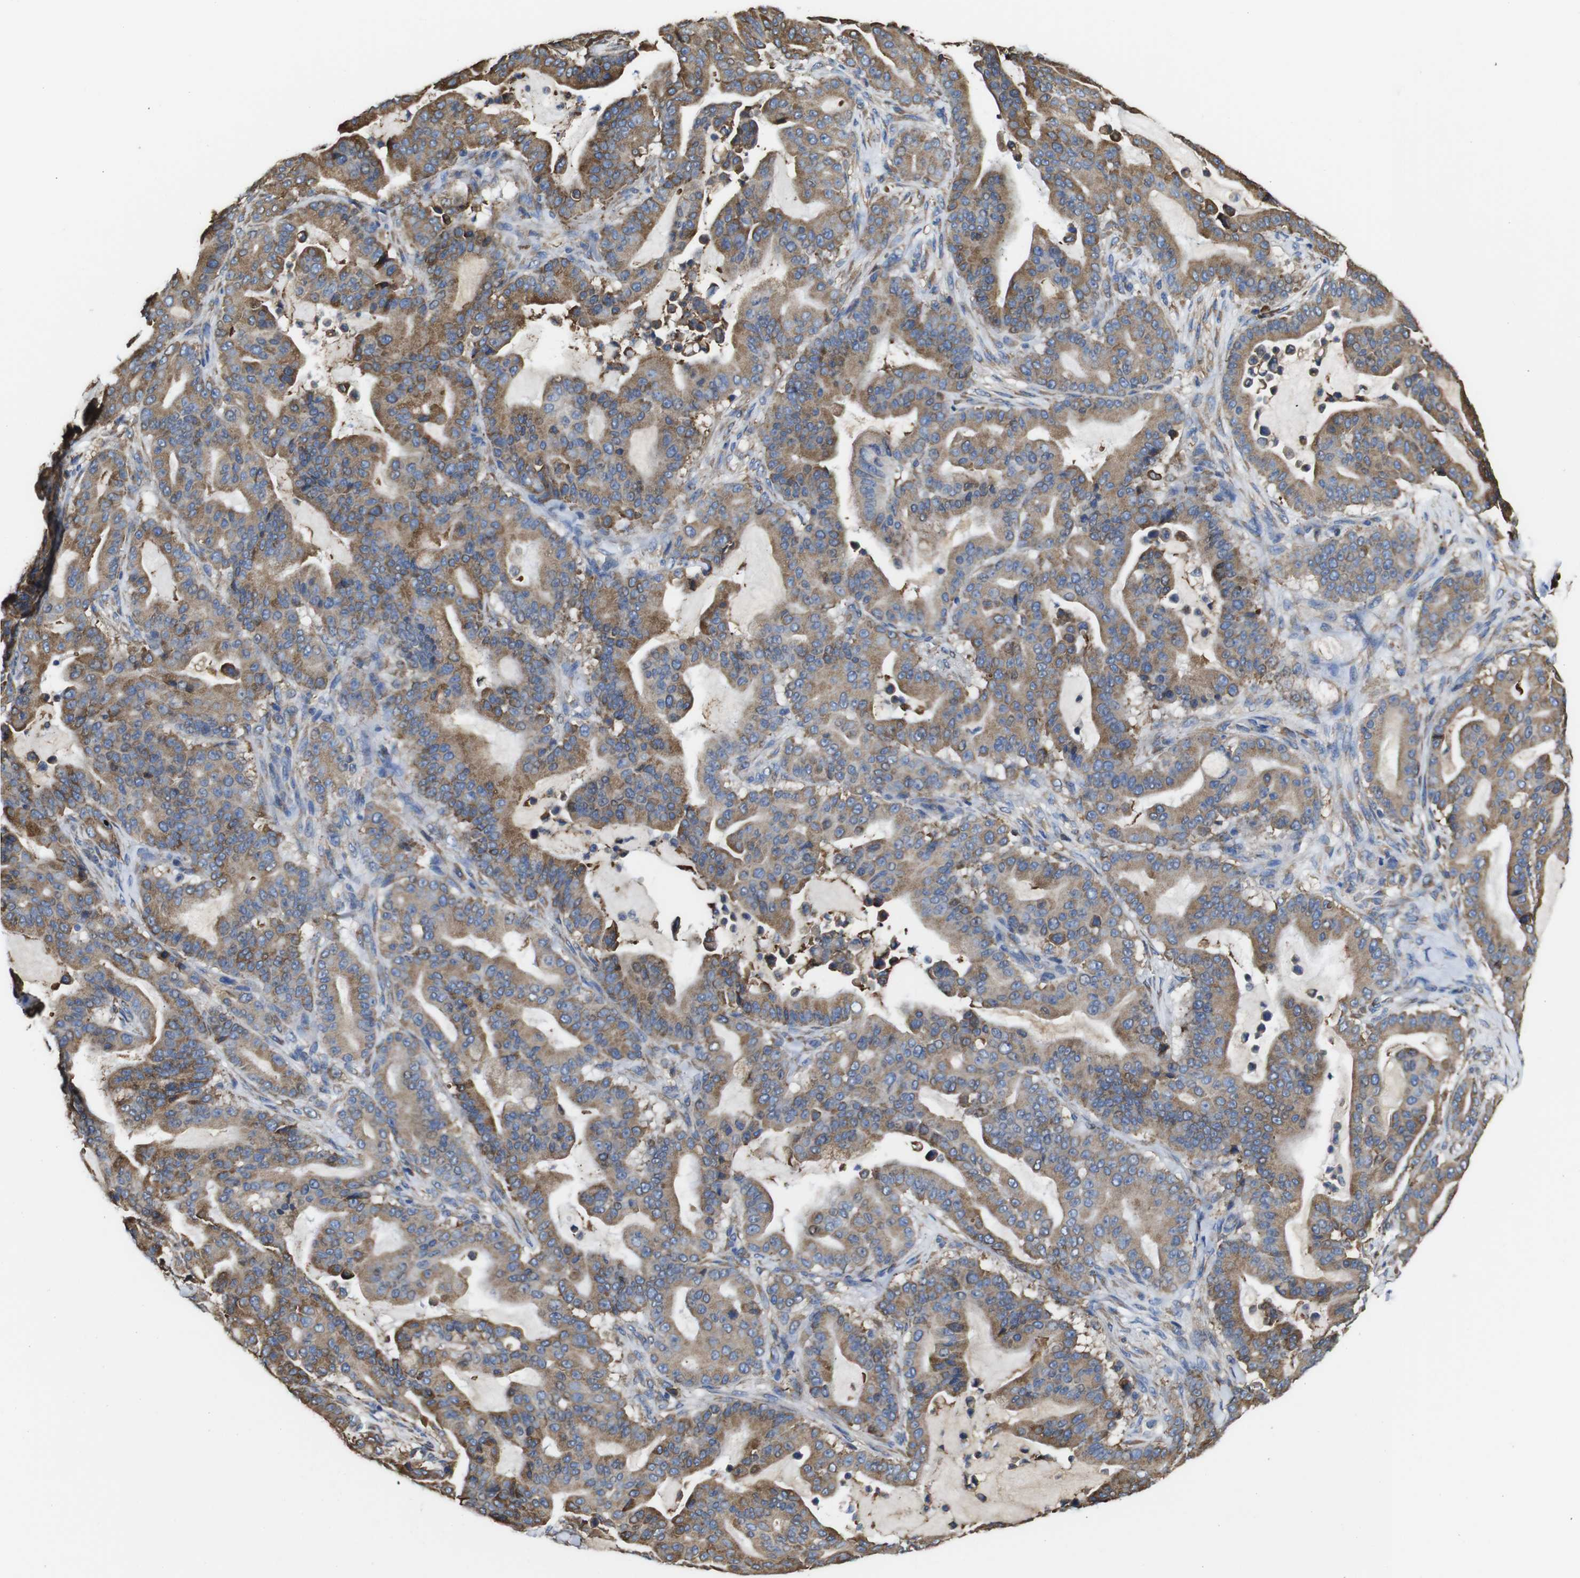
{"staining": {"intensity": "moderate", "quantity": ">75%", "location": "cytoplasmic/membranous"}, "tissue": "pancreatic cancer", "cell_type": "Tumor cells", "image_type": "cancer", "snomed": [{"axis": "morphology", "description": "Adenocarcinoma, NOS"}, {"axis": "topography", "description": "Pancreas"}], "caption": "Immunohistochemical staining of pancreatic adenocarcinoma shows medium levels of moderate cytoplasmic/membranous protein positivity in approximately >75% of tumor cells.", "gene": "PPIB", "patient": {"sex": "male", "age": 63}}